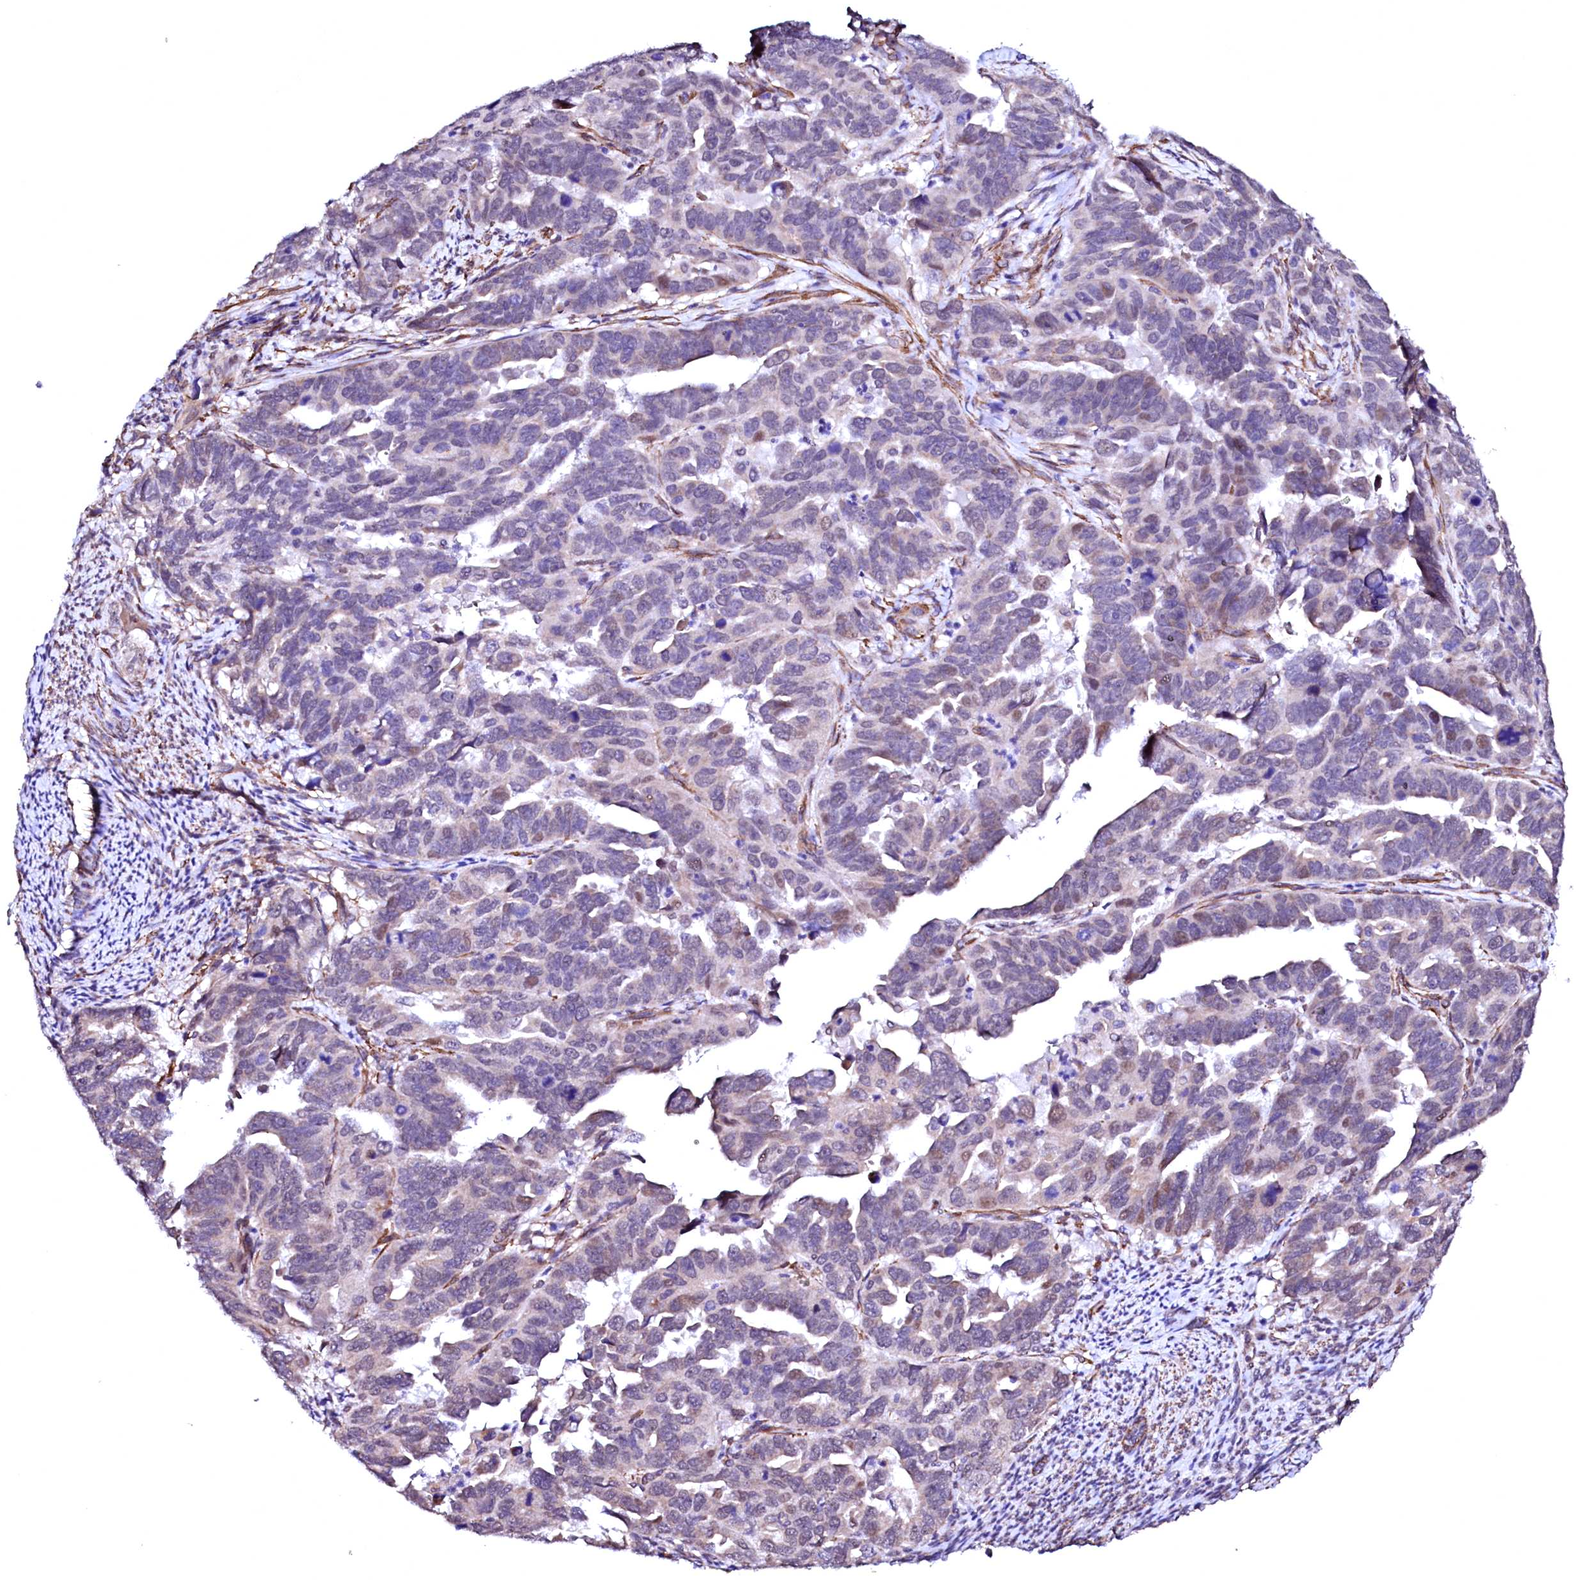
{"staining": {"intensity": "weak", "quantity": "<25%", "location": "nuclear"}, "tissue": "endometrial cancer", "cell_type": "Tumor cells", "image_type": "cancer", "snomed": [{"axis": "morphology", "description": "Adenocarcinoma, NOS"}, {"axis": "topography", "description": "Endometrium"}], "caption": "Immunohistochemistry of endometrial adenocarcinoma exhibits no positivity in tumor cells.", "gene": "GPR176", "patient": {"sex": "female", "age": 65}}